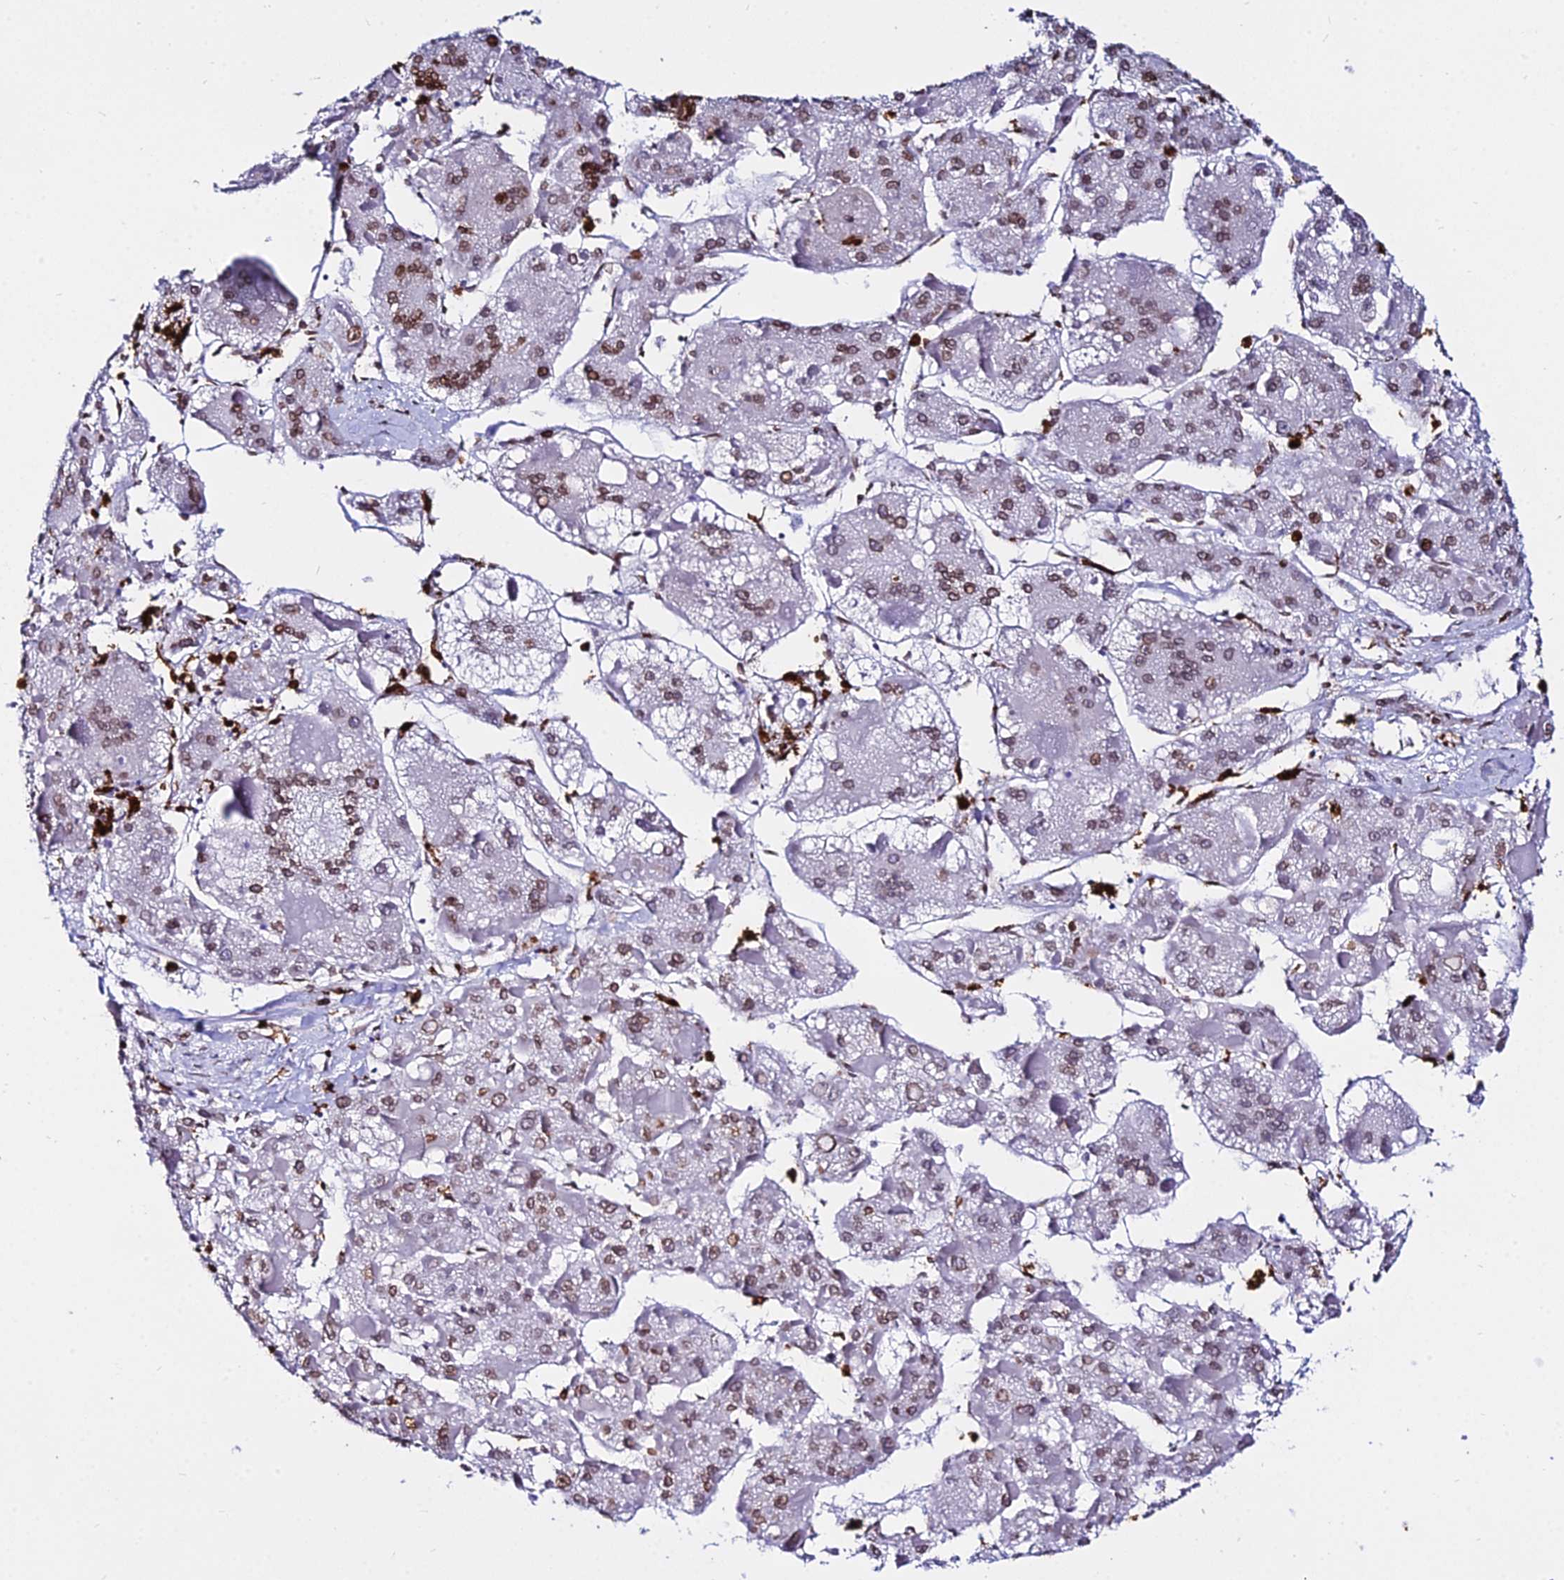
{"staining": {"intensity": "moderate", "quantity": "25%-75%", "location": "nuclear"}, "tissue": "liver cancer", "cell_type": "Tumor cells", "image_type": "cancer", "snomed": [{"axis": "morphology", "description": "Carcinoma, Hepatocellular, NOS"}, {"axis": "topography", "description": "Liver"}], "caption": "Liver cancer (hepatocellular carcinoma) tissue displays moderate nuclear positivity in about 25%-75% of tumor cells, visualized by immunohistochemistry.", "gene": "MCM10", "patient": {"sex": "female", "age": 73}}